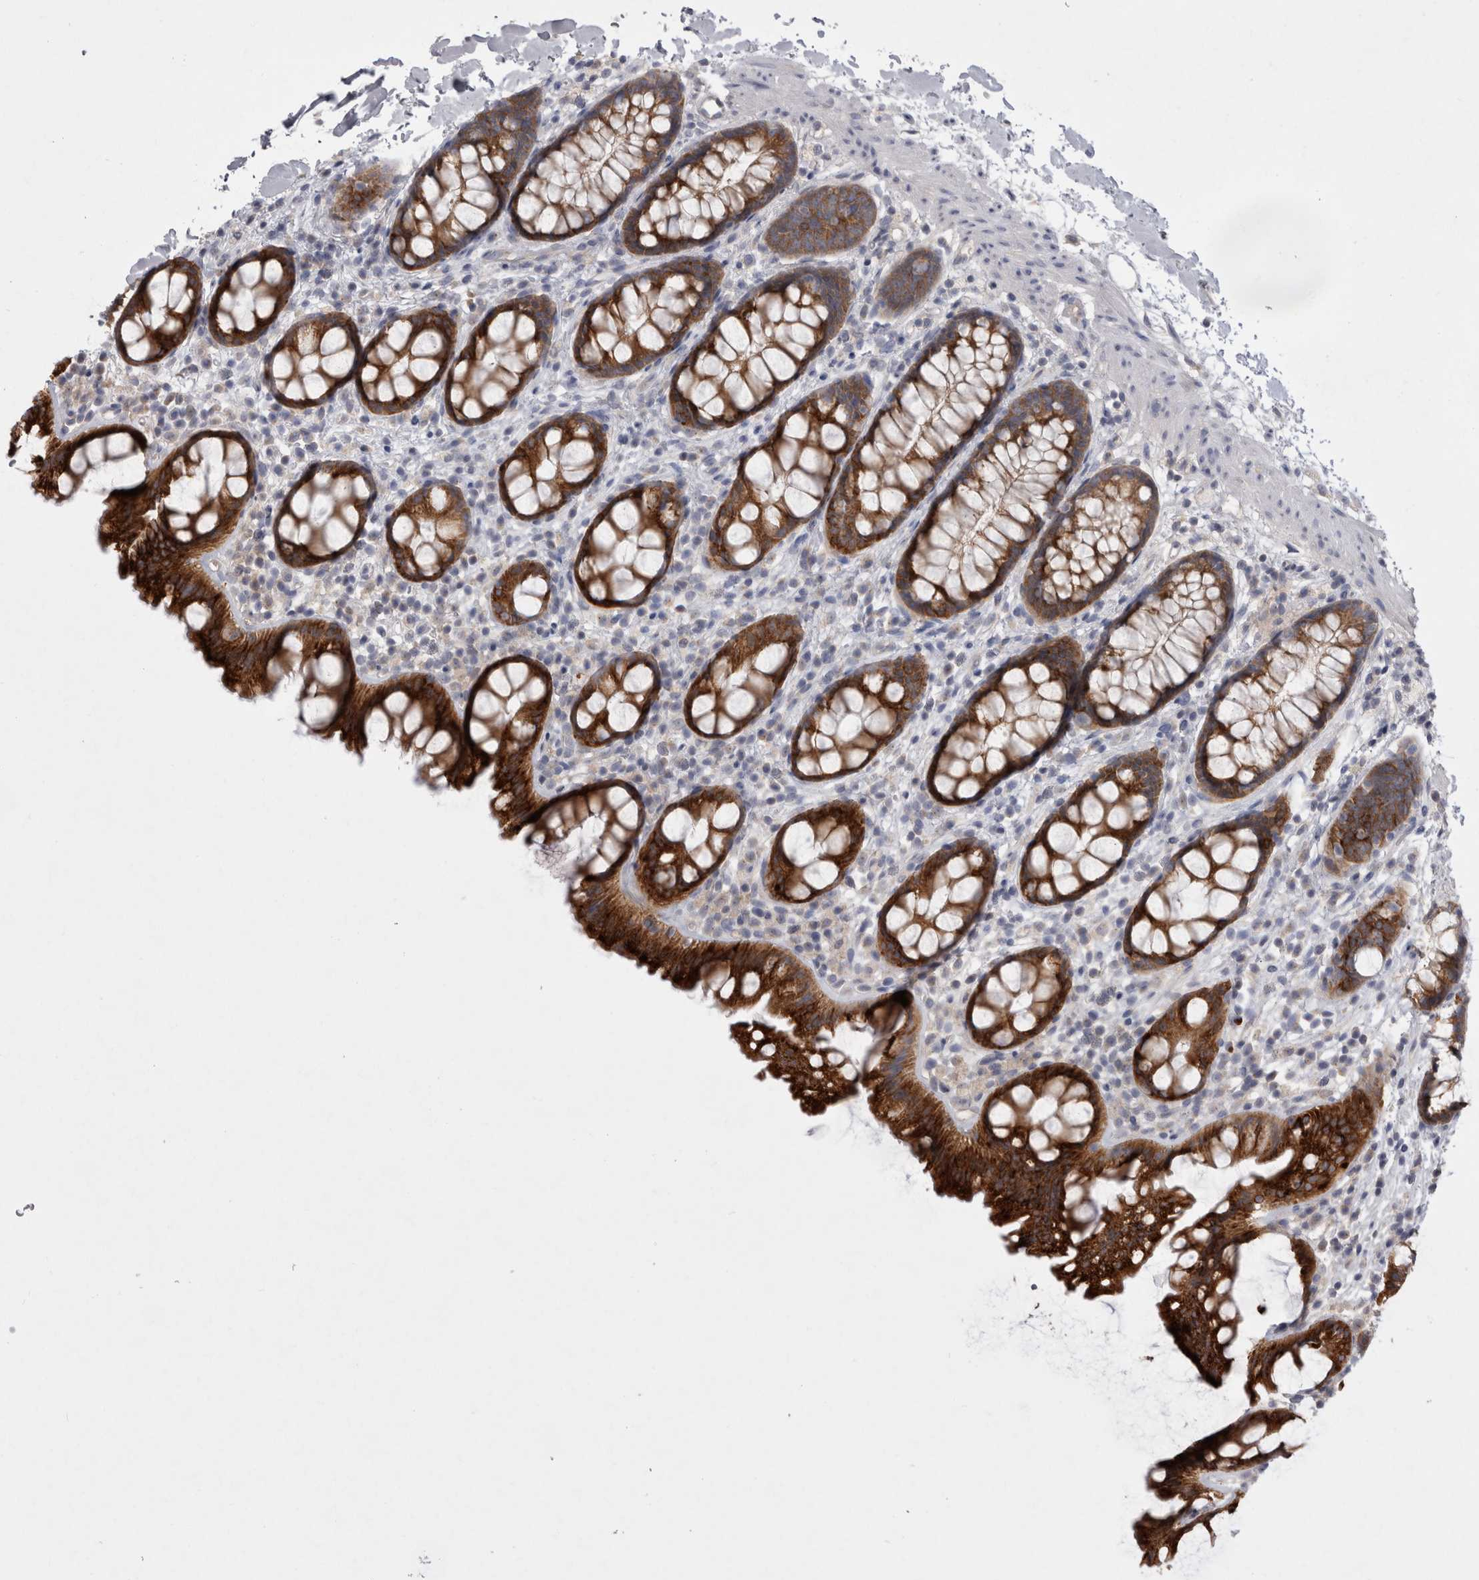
{"staining": {"intensity": "strong", "quantity": ">75%", "location": "cytoplasmic/membranous"}, "tissue": "rectum", "cell_type": "Glandular cells", "image_type": "normal", "snomed": [{"axis": "morphology", "description": "Normal tissue, NOS"}, {"axis": "topography", "description": "Rectum"}], "caption": "Immunohistochemical staining of benign human rectum shows high levels of strong cytoplasmic/membranous staining in about >75% of glandular cells.", "gene": "LRRC40", "patient": {"sex": "female", "age": 65}}